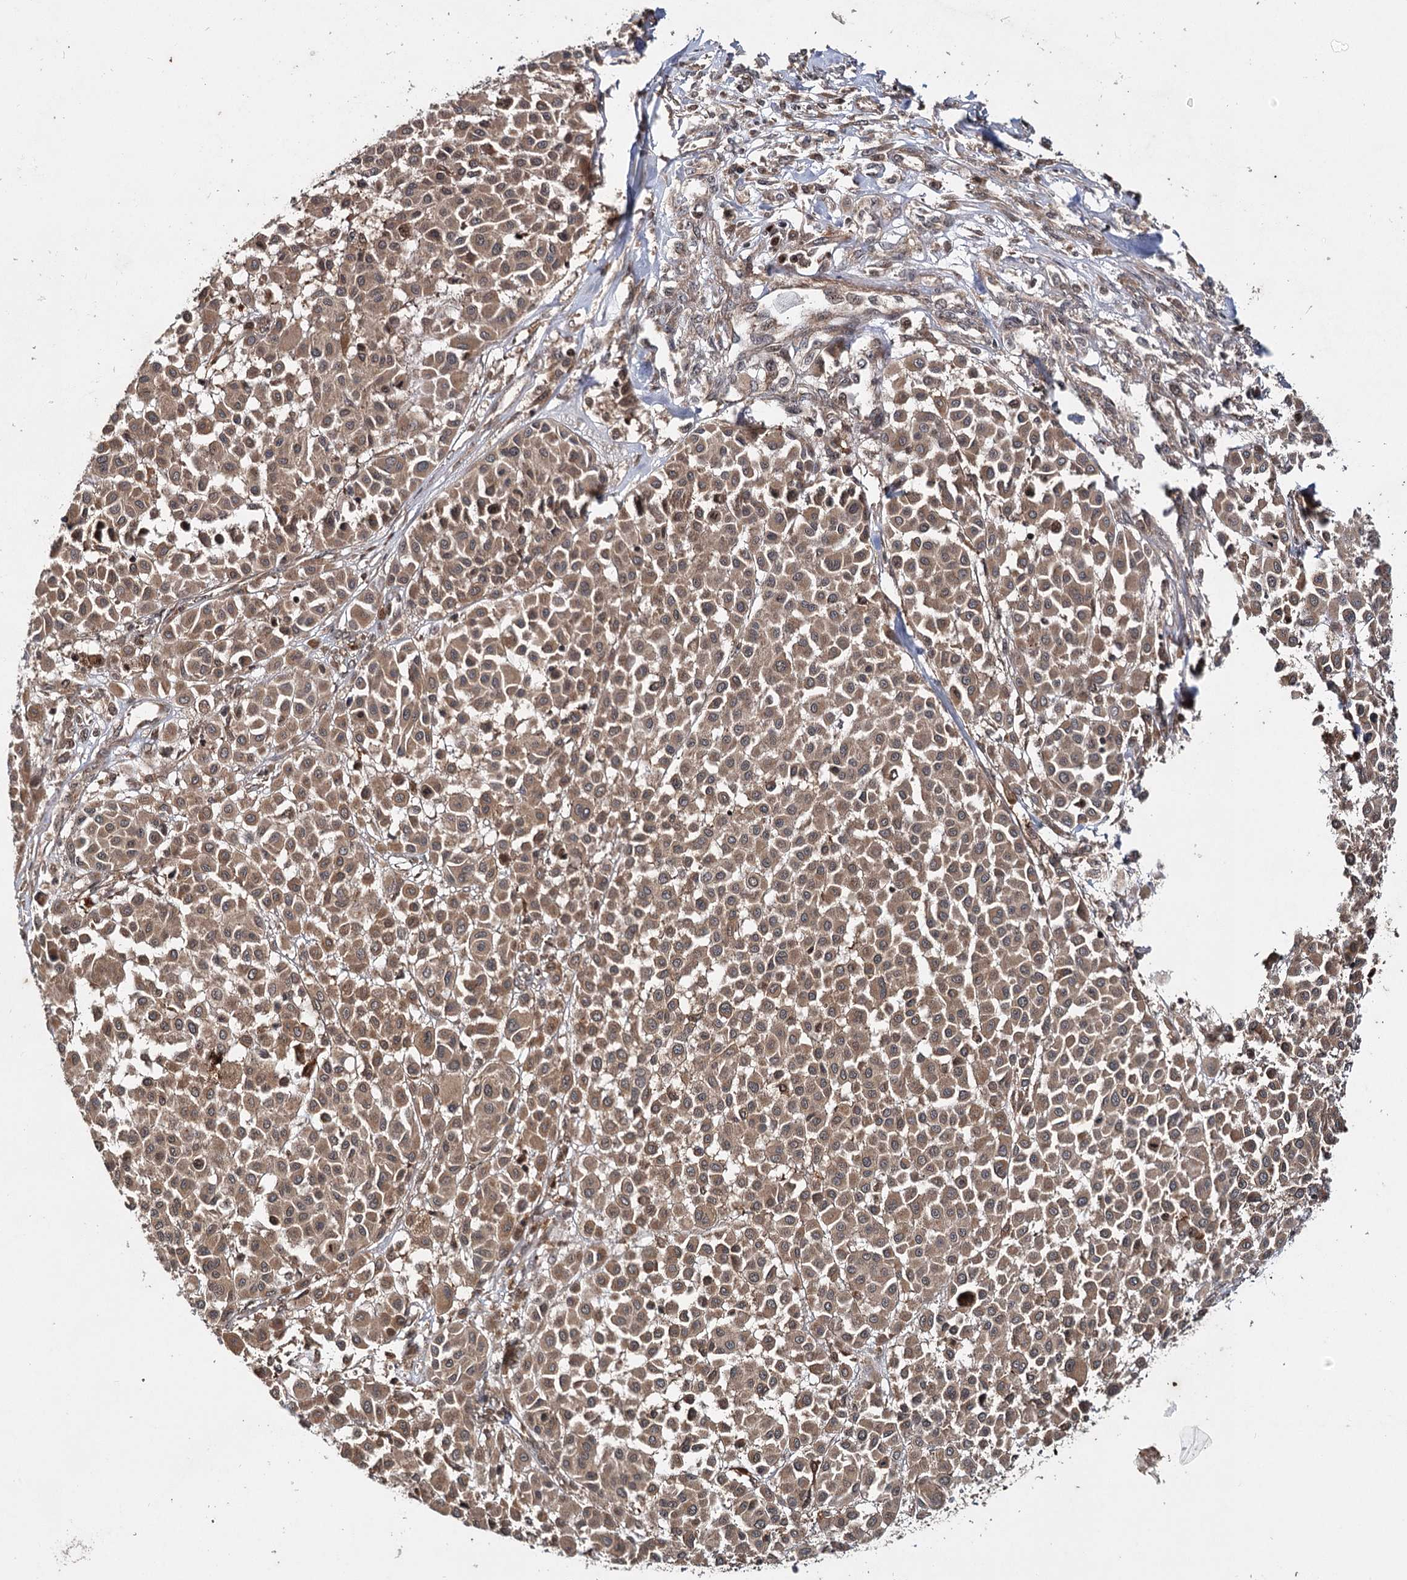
{"staining": {"intensity": "moderate", "quantity": ">75%", "location": "cytoplasmic/membranous"}, "tissue": "melanoma", "cell_type": "Tumor cells", "image_type": "cancer", "snomed": [{"axis": "morphology", "description": "Malignant melanoma, Metastatic site"}, {"axis": "topography", "description": "Soft tissue"}], "caption": "Human melanoma stained with a brown dye displays moderate cytoplasmic/membranous positive staining in about >75% of tumor cells.", "gene": "INSIG2", "patient": {"sex": "male", "age": 41}}